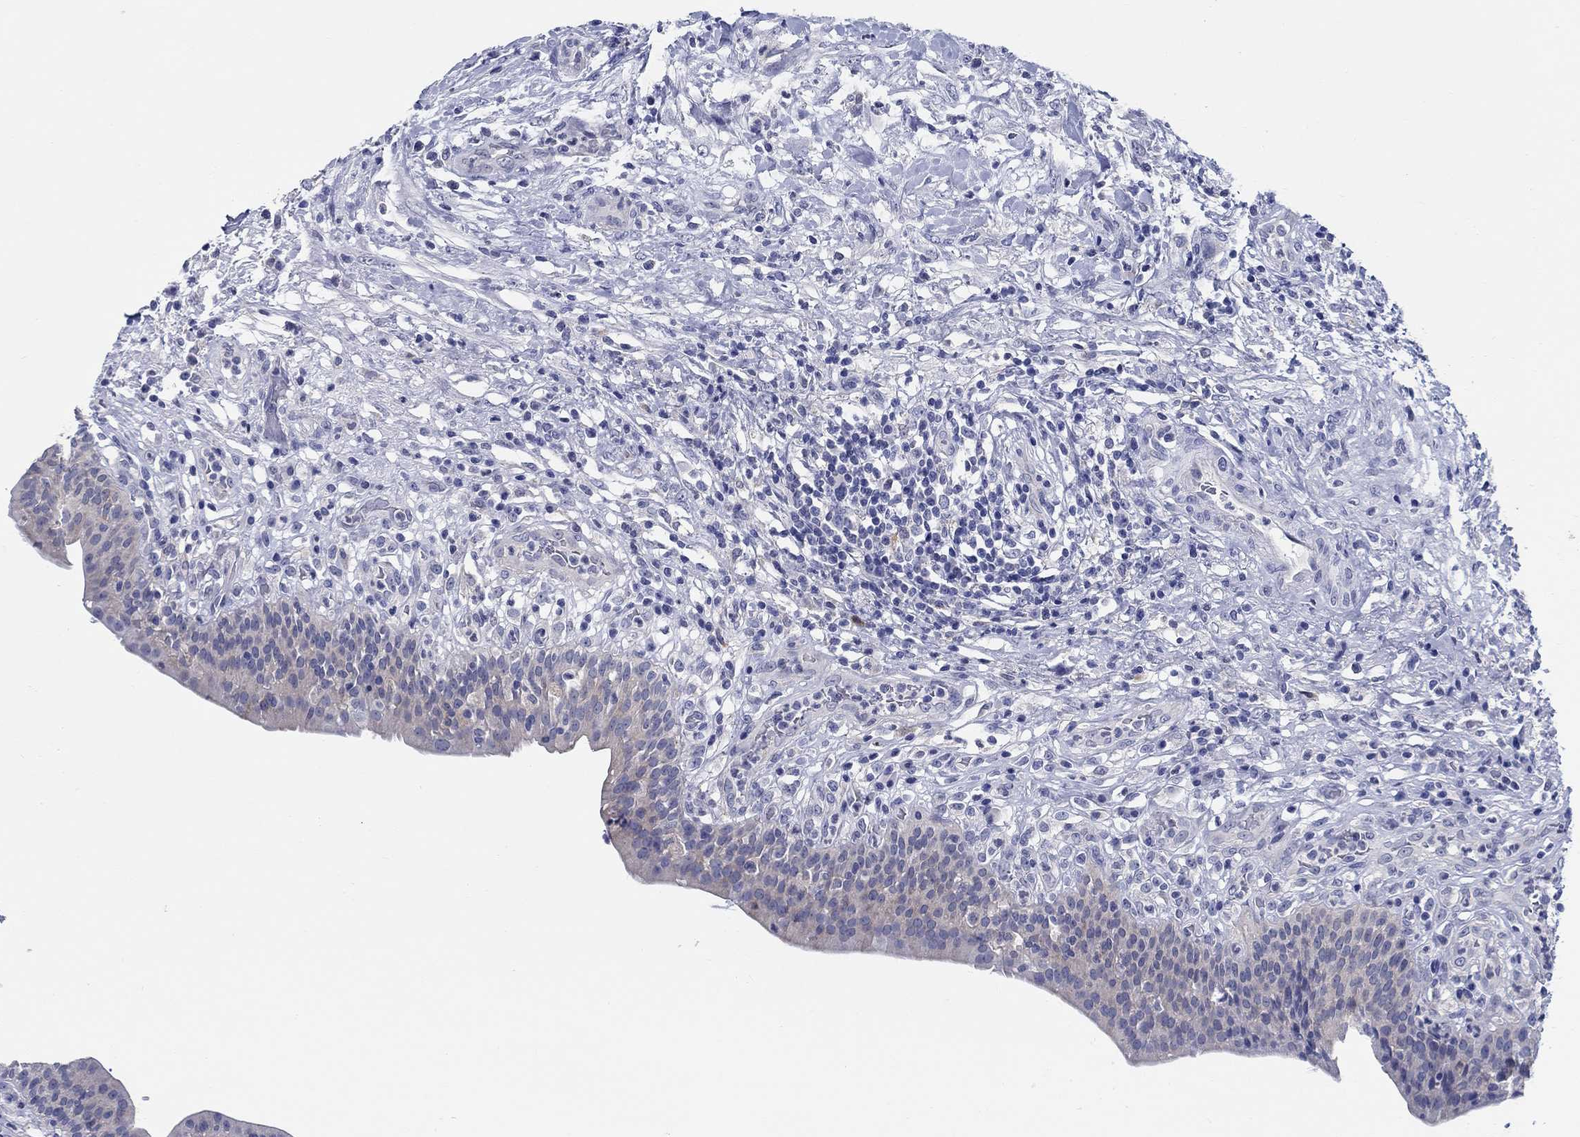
{"staining": {"intensity": "negative", "quantity": "none", "location": "none"}, "tissue": "urinary bladder", "cell_type": "Urothelial cells", "image_type": "normal", "snomed": [{"axis": "morphology", "description": "Normal tissue, NOS"}, {"axis": "topography", "description": "Urinary bladder"}], "caption": "Immunohistochemistry image of normal urinary bladder stained for a protein (brown), which displays no positivity in urothelial cells.", "gene": "RAP1GAP", "patient": {"sex": "male", "age": 66}}